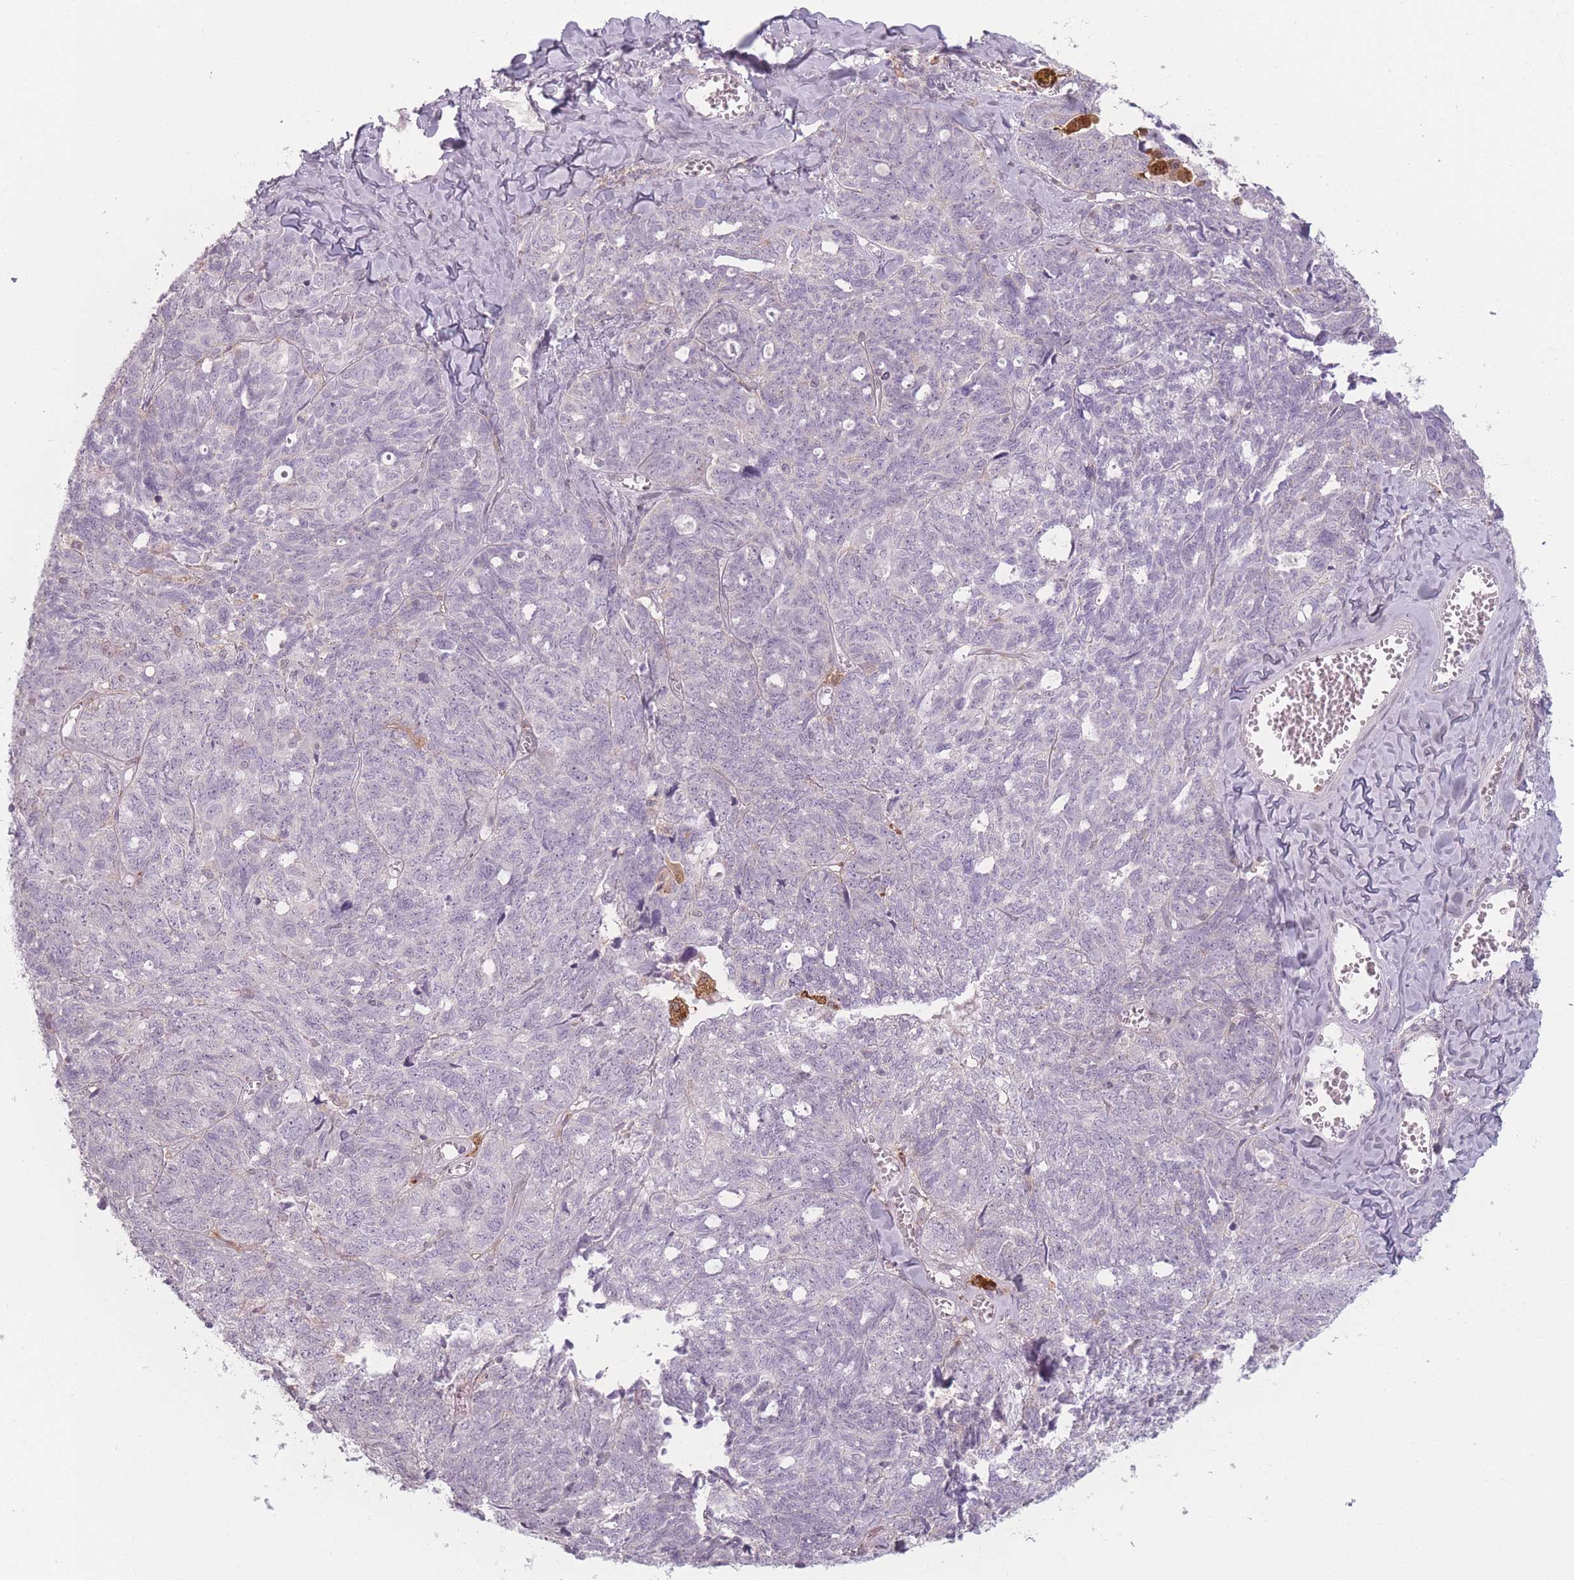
{"staining": {"intensity": "negative", "quantity": "none", "location": "none"}, "tissue": "ovarian cancer", "cell_type": "Tumor cells", "image_type": "cancer", "snomed": [{"axis": "morphology", "description": "Cystadenocarcinoma, serous, NOS"}, {"axis": "topography", "description": "Ovary"}], "caption": "Ovarian serous cystadenocarcinoma stained for a protein using immunohistochemistry demonstrates no expression tumor cells.", "gene": "OR10C1", "patient": {"sex": "female", "age": 79}}